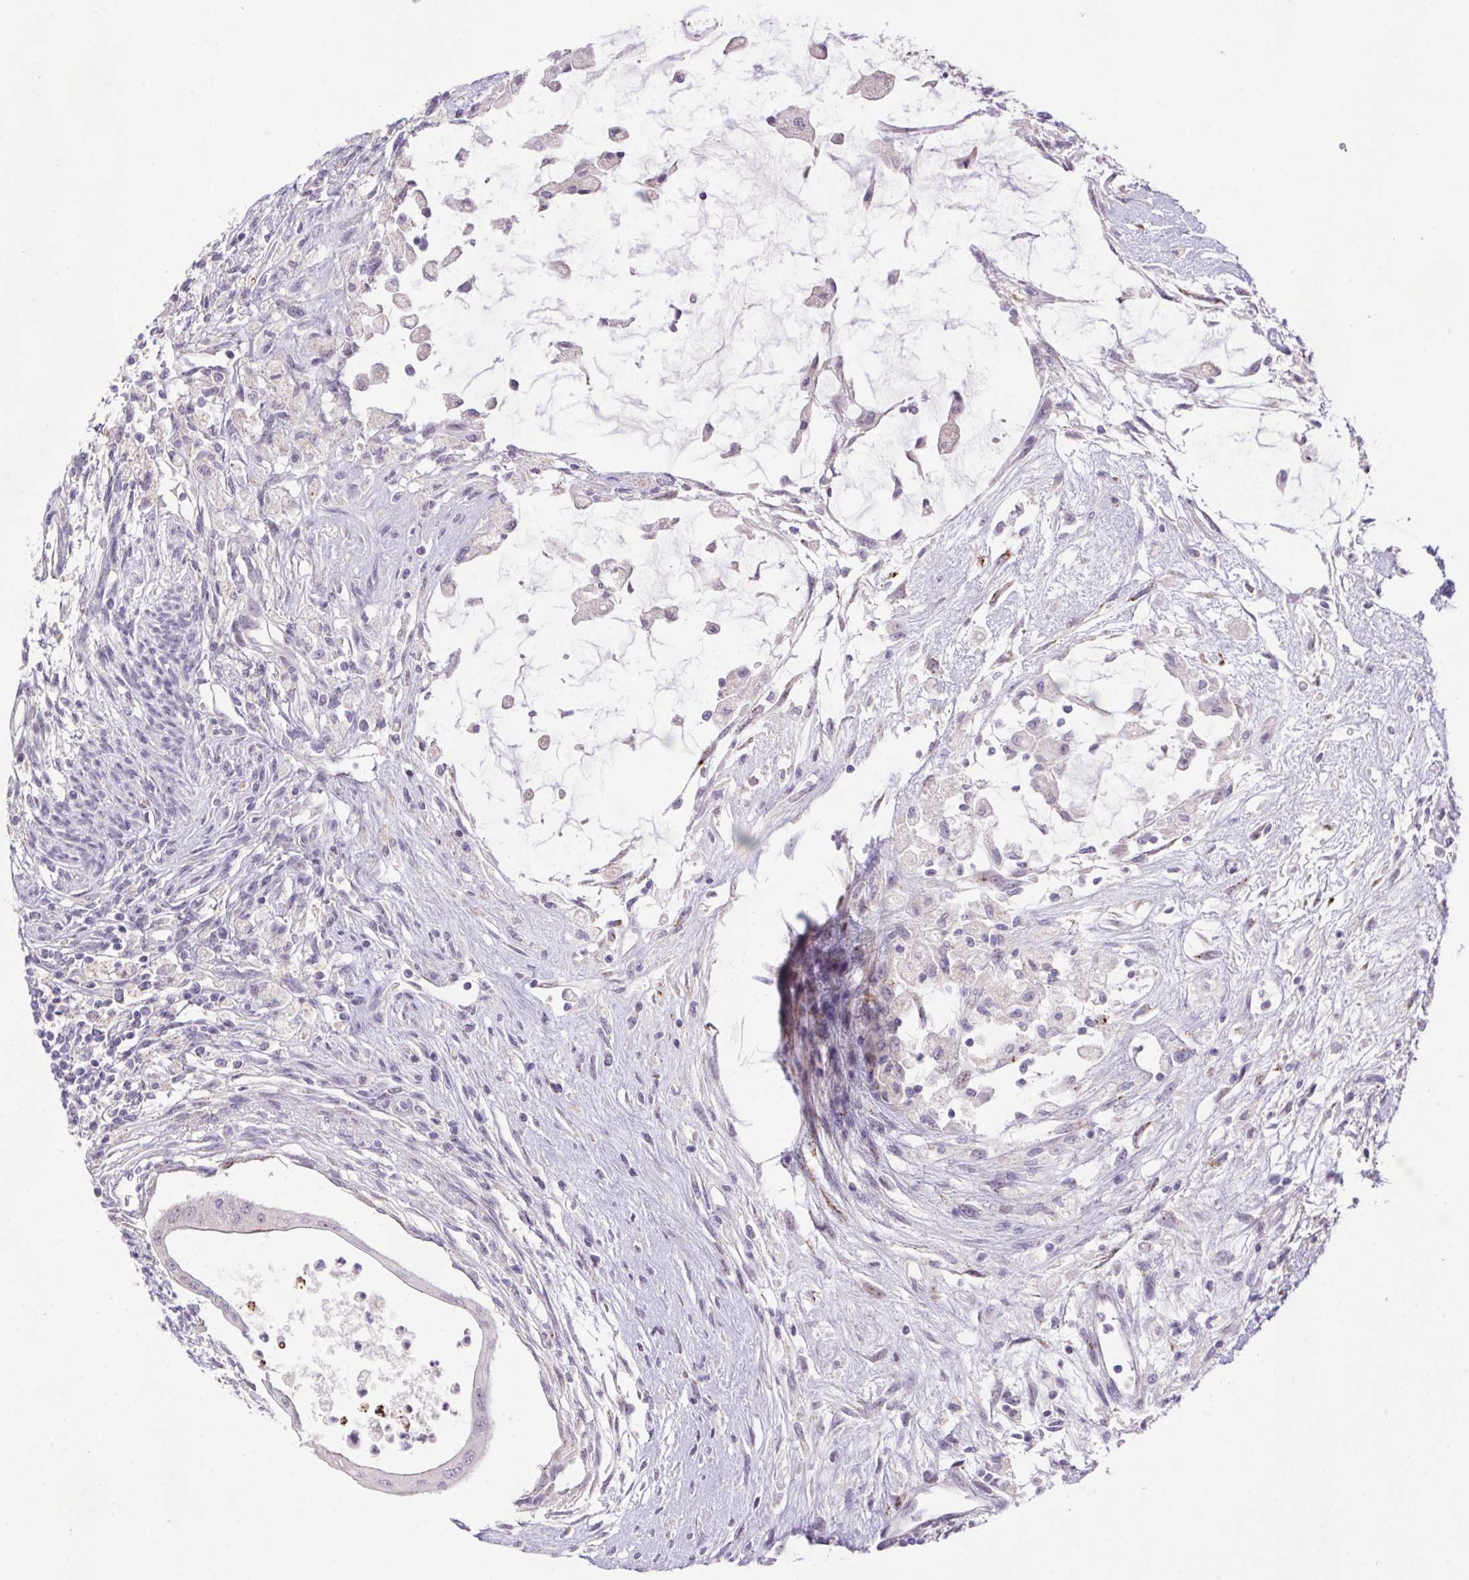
{"staining": {"intensity": "negative", "quantity": "none", "location": "none"}, "tissue": "testis cancer", "cell_type": "Tumor cells", "image_type": "cancer", "snomed": [{"axis": "morphology", "description": "Carcinoma, Embryonal, NOS"}, {"axis": "topography", "description": "Testis"}], "caption": "A photomicrograph of testis cancer stained for a protein shows no brown staining in tumor cells. (DAB (3,3'-diaminobenzidine) IHC, high magnification).", "gene": "LRRTM1", "patient": {"sex": "male", "age": 37}}